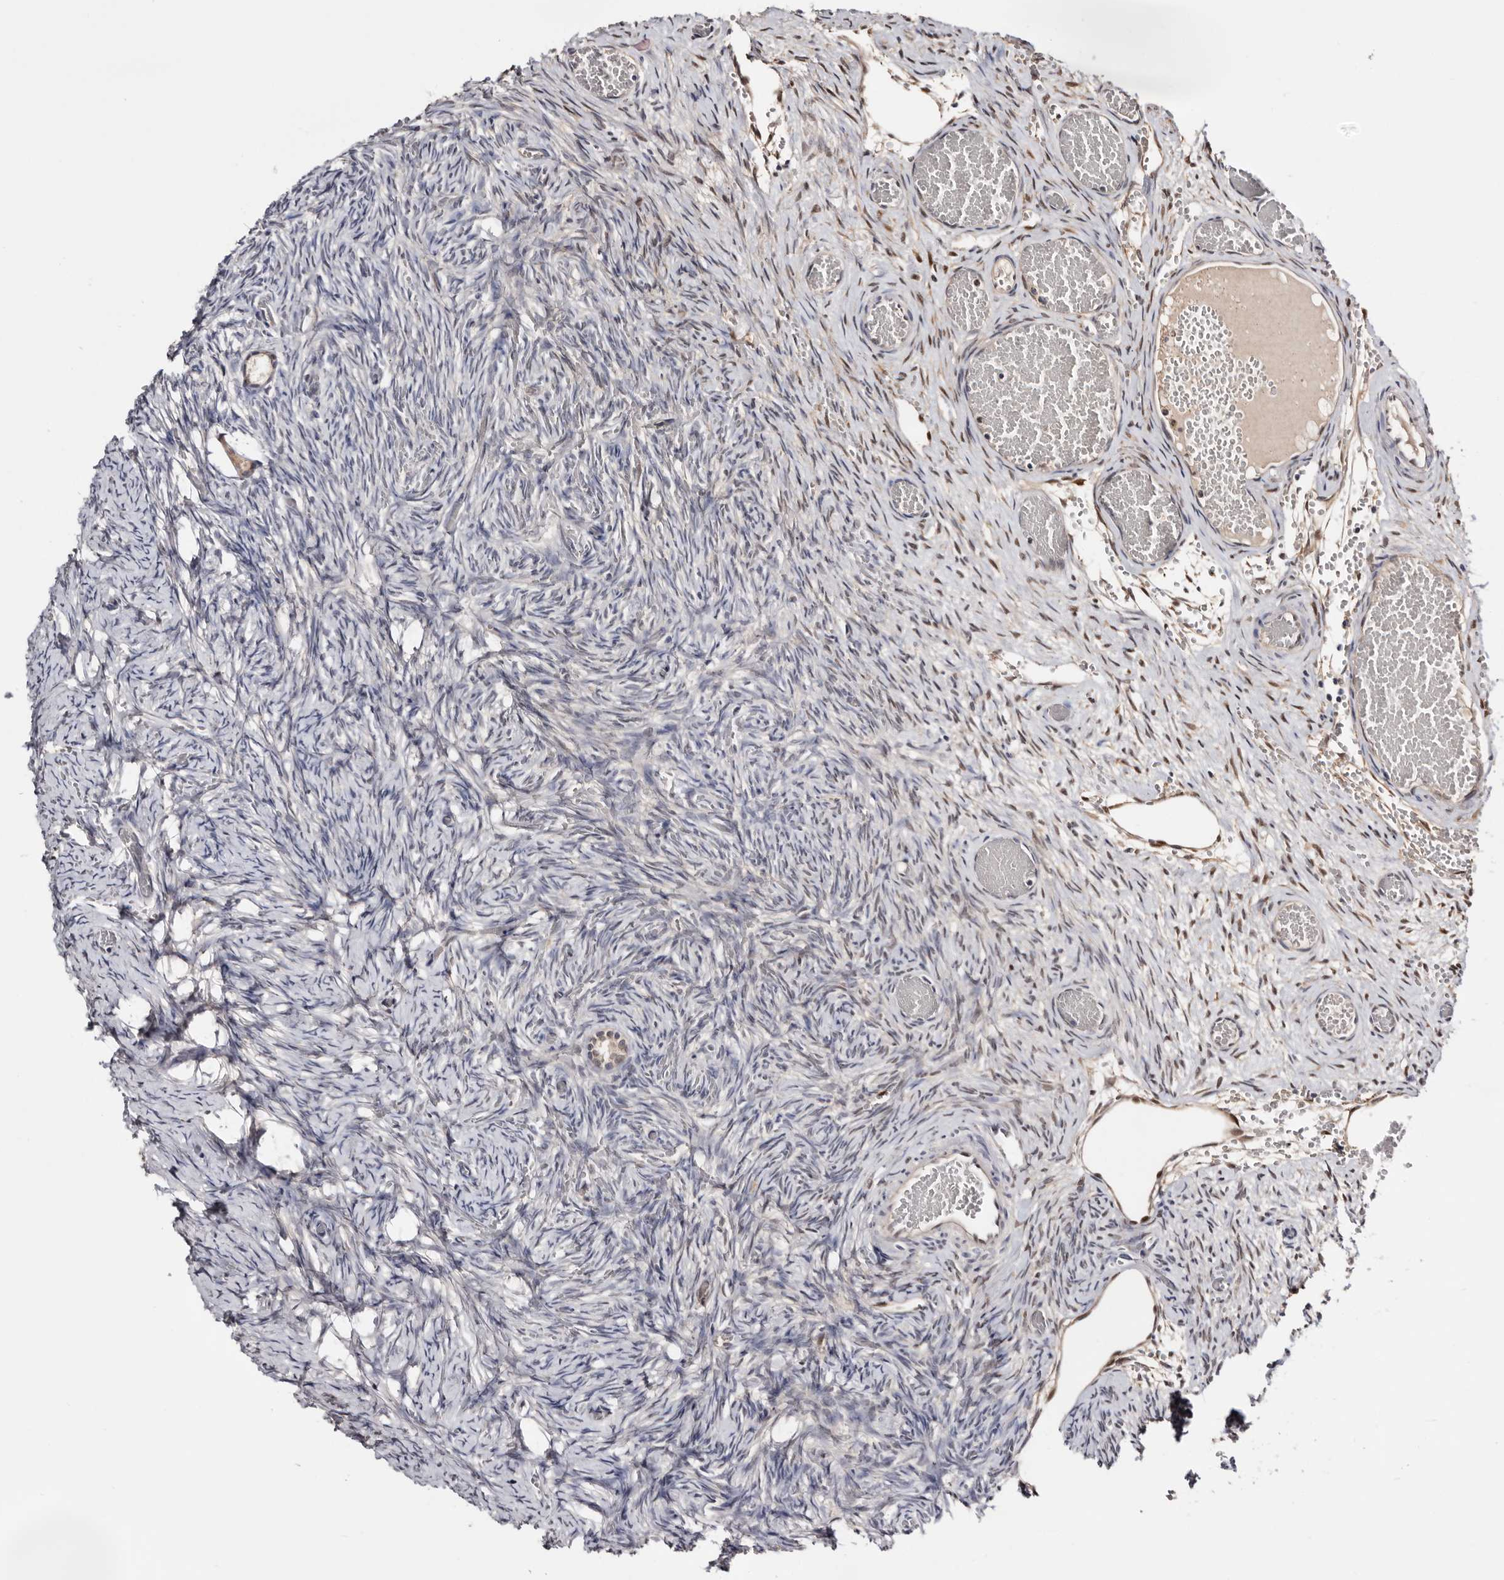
{"staining": {"intensity": "weak", "quantity": ">75%", "location": "cytoplasmic/membranous"}, "tissue": "ovary", "cell_type": "Follicle cells", "image_type": "normal", "snomed": [{"axis": "morphology", "description": "Adenocarcinoma, NOS"}, {"axis": "topography", "description": "Endometrium"}], "caption": "Benign ovary demonstrates weak cytoplasmic/membranous positivity in approximately >75% of follicle cells, visualized by immunohistochemistry. The staining was performed using DAB, with brown indicating positive protein expression. Nuclei are stained blue with hematoxylin.", "gene": "TP53I3", "patient": {"sex": "female", "age": 32}}